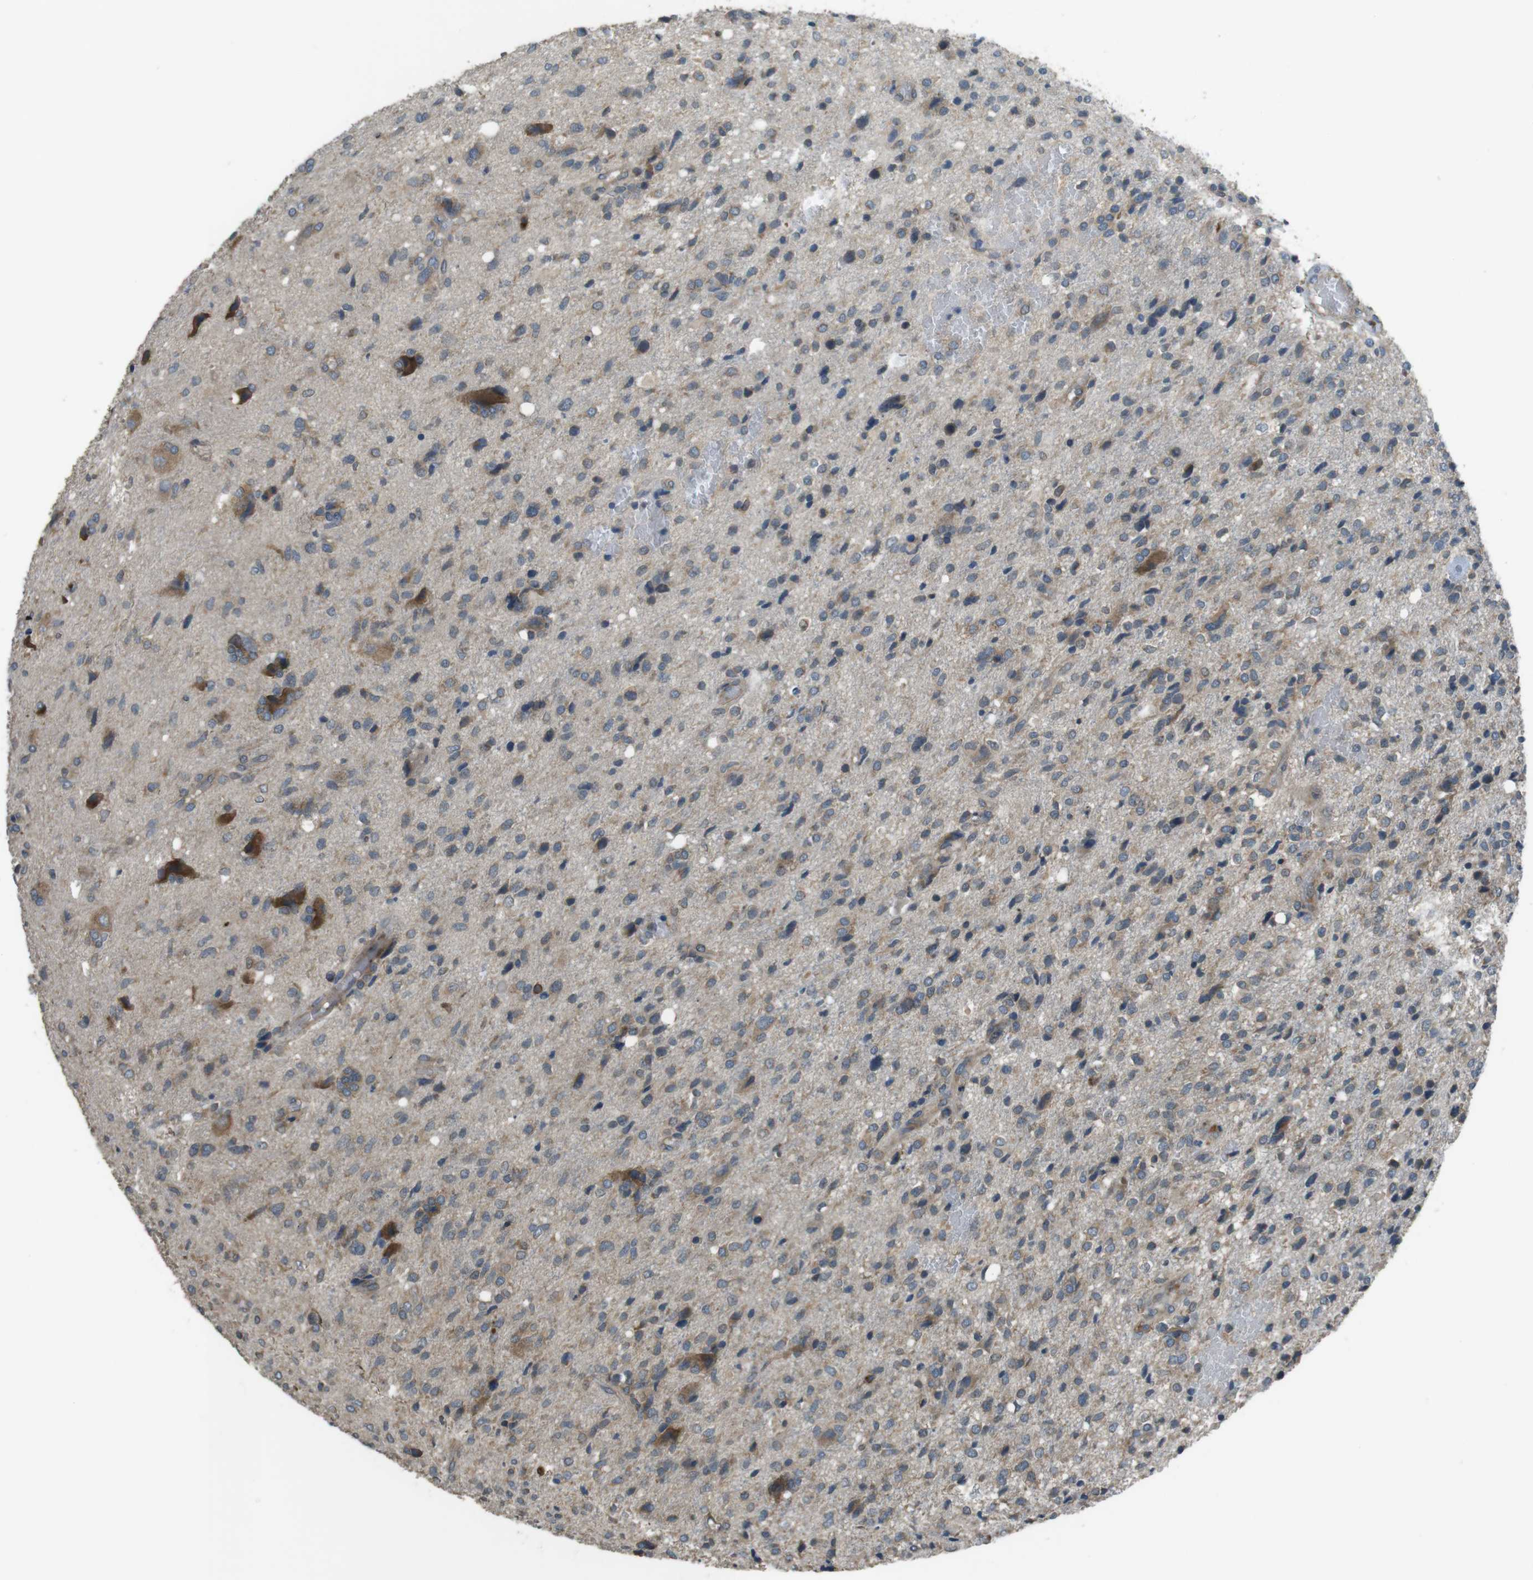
{"staining": {"intensity": "weak", "quantity": "25%-75%", "location": "cytoplasmic/membranous"}, "tissue": "glioma", "cell_type": "Tumor cells", "image_type": "cancer", "snomed": [{"axis": "morphology", "description": "Glioma, malignant, High grade"}, {"axis": "topography", "description": "Brain"}], "caption": "A histopathology image showing weak cytoplasmic/membranous staining in about 25%-75% of tumor cells in malignant glioma (high-grade), as visualized by brown immunohistochemical staining.", "gene": "FUT2", "patient": {"sex": "female", "age": 59}}